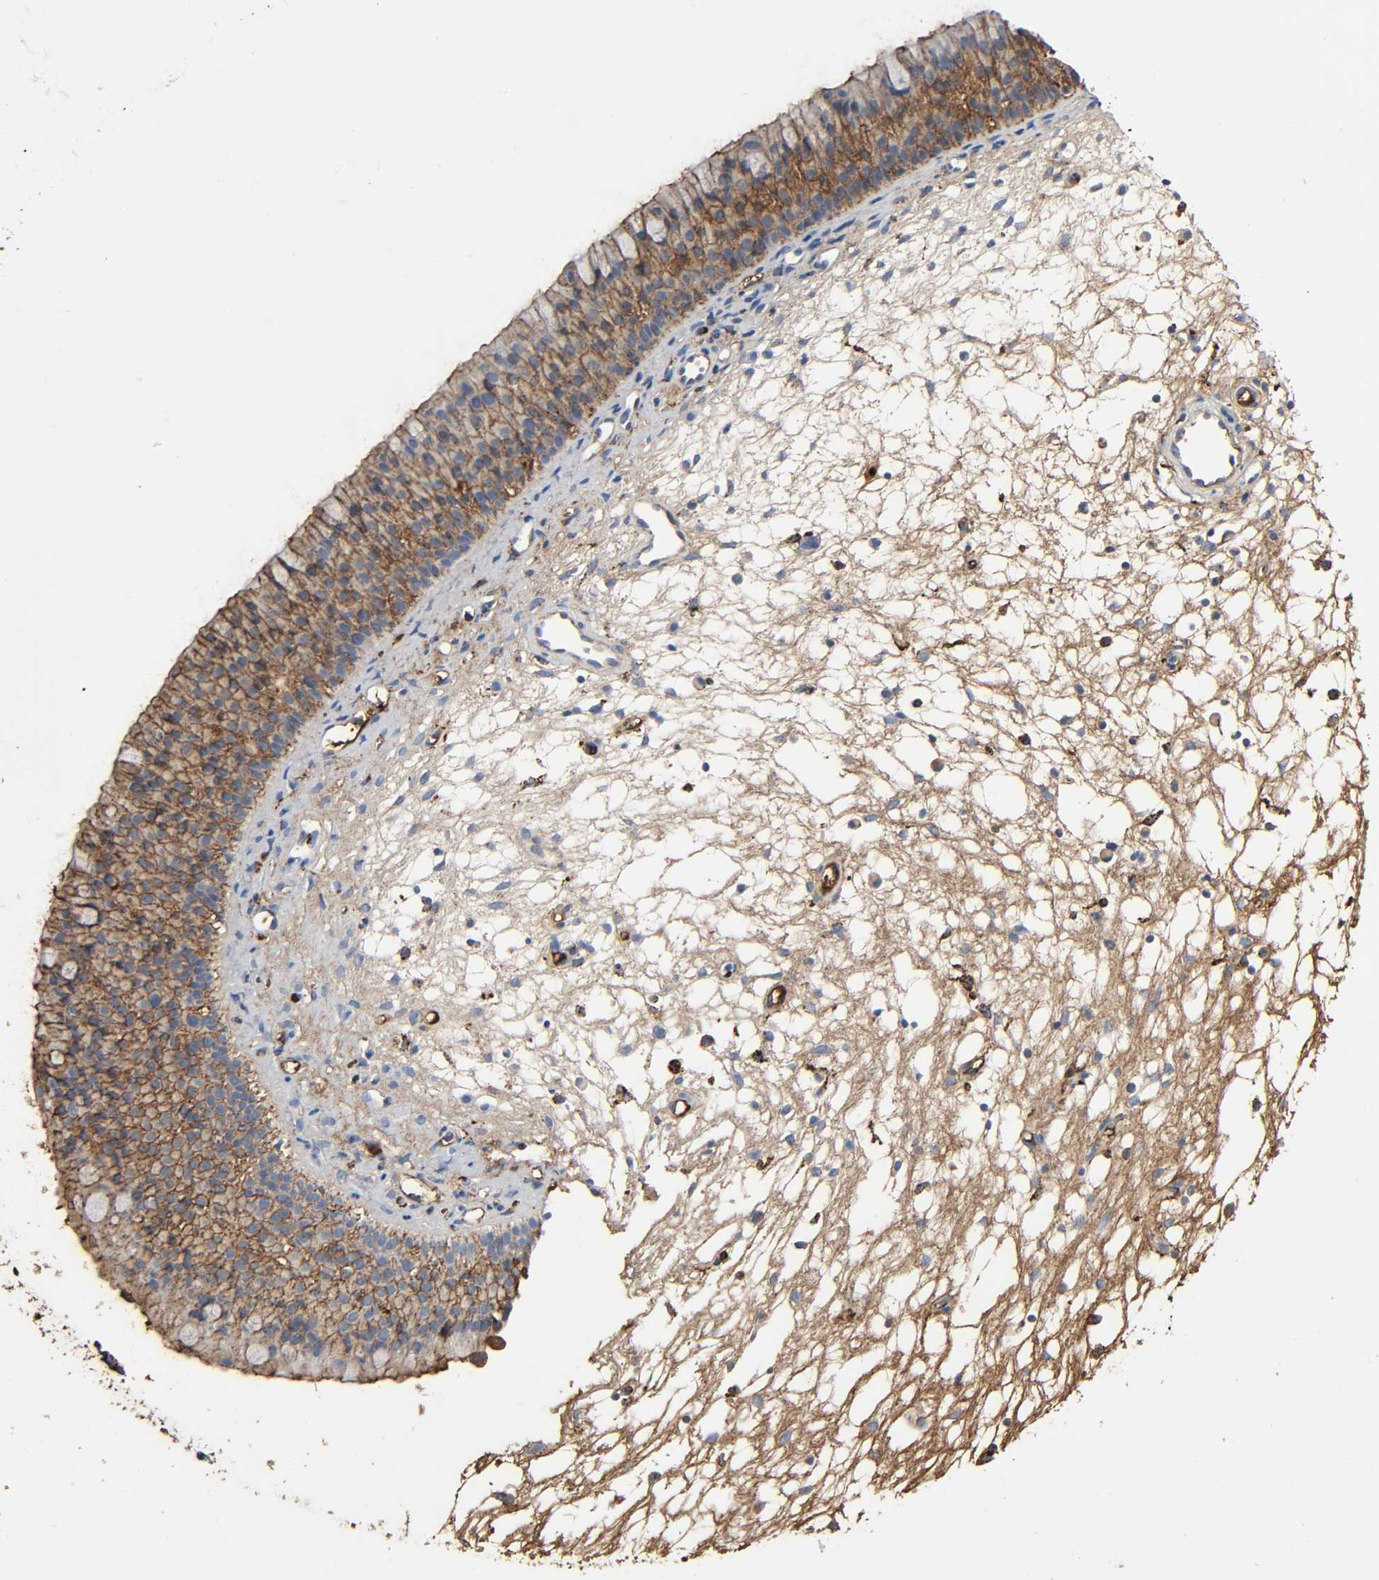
{"staining": {"intensity": "strong", "quantity": "25%-75%", "location": "cytoplasmic/membranous"}, "tissue": "nasopharynx", "cell_type": "Respiratory epithelial cells", "image_type": "normal", "snomed": [{"axis": "morphology", "description": "Normal tissue, NOS"}, {"axis": "topography", "description": "Nasopharynx"}], "caption": "The histopathology image demonstrates immunohistochemical staining of unremarkable nasopharynx. There is strong cytoplasmic/membranous staining is present in approximately 25%-75% of respiratory epithelial cells.", "gene": "C3", "patient": {"sex": "female", "age": 54}}